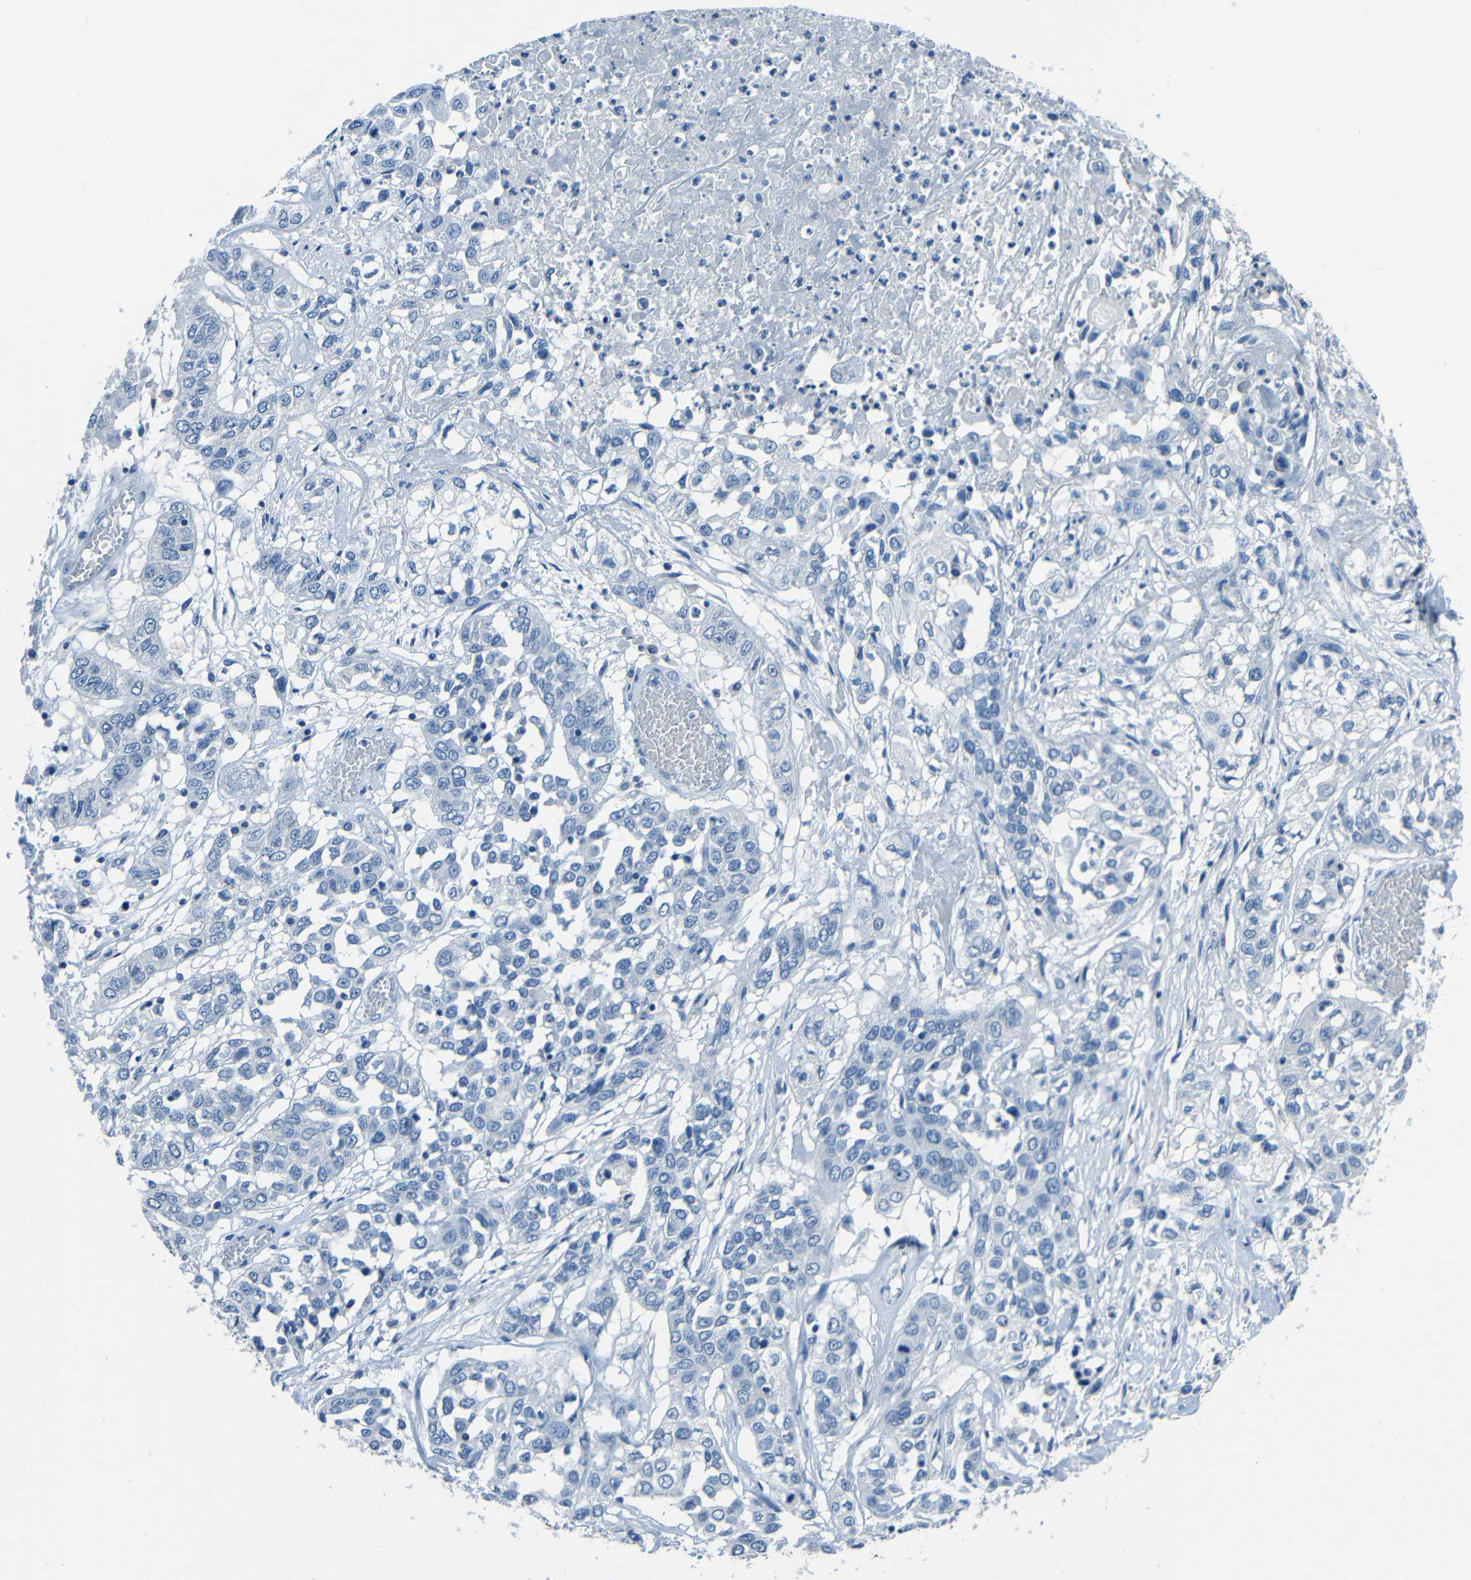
{"staining": {"intensity": "negative", "quantity": "none", "location": "none"}, "tissue": "lung cancer", "cell_type": "Tumor cells", "image_type": "cancer", "snomed": [{"axis": "morphology", "description": "Squamous cell carcinoma, NOS"}, {"axis": "topography", "description": "Lung"}], "caption": "This is an IHC image of lung squamous cell carcinoma. There is no expression in tumor cells.", "gene": "FBN2", "patient": {"sex": "male", "age": 71}}